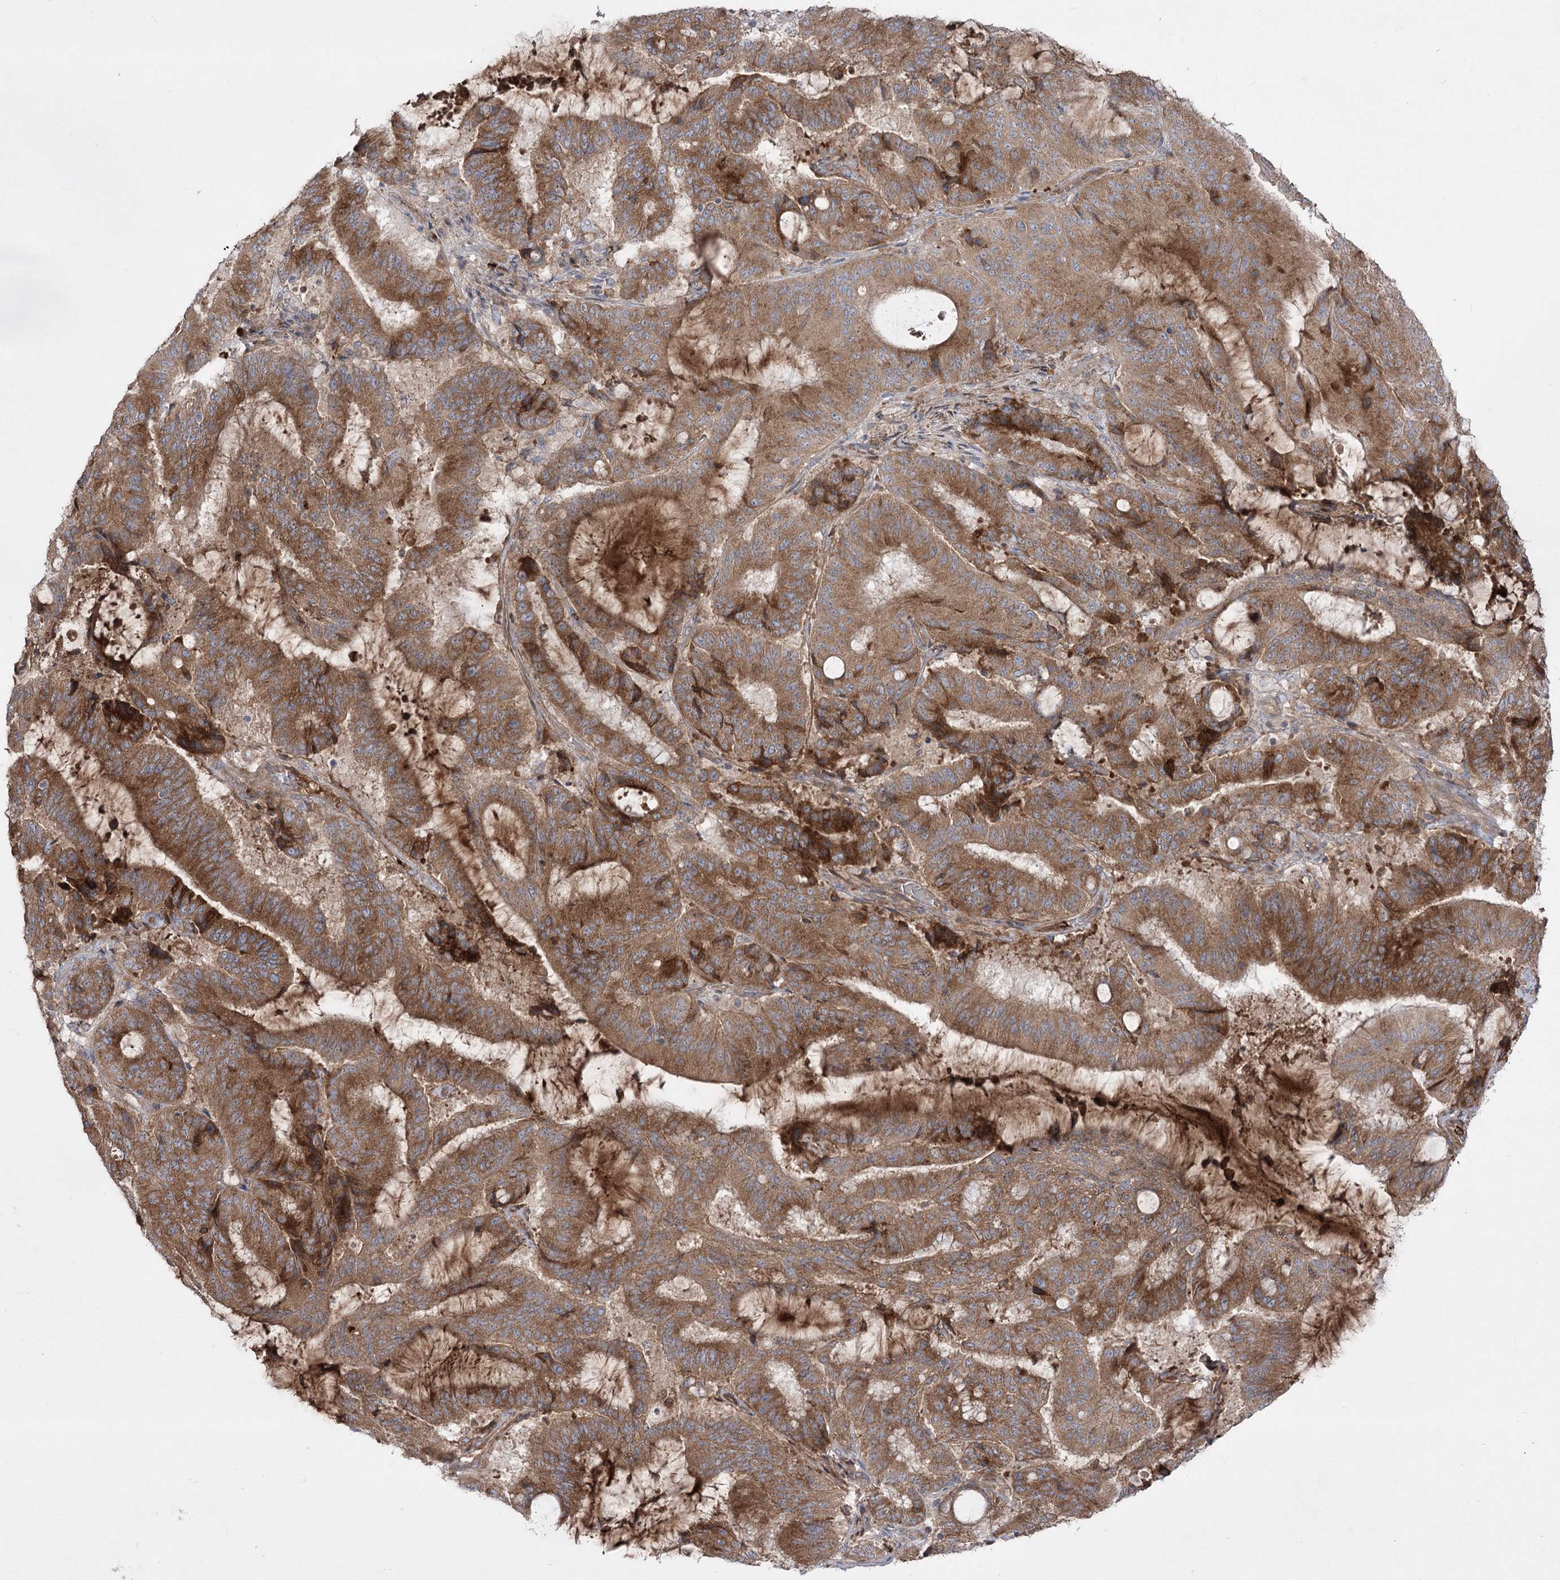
{"staining": {"intensity": "moderate", "quantity": ">75%", "location": "cytoplasmic/membranous"}, "tissue": "liver cancer", "cell_type": "Tumor cells", "image_type": "cancer", "snomed": [{"axis": "morphology", "description": "Normal tissue, NOS"}, {"axis": "morphology", "description": "Cholangiocarcinoma"}, {"axis": "topography", "description": "Liver"}, {"axis": "topography", "description": "Peripheral nerve tissue"}], "caption": "Immunohistochemical staining of cholangiocarcinoma (liver) shows medium levels of moderate cytoplasmic/membranous protein staining in about >75% of tumor cells.", "gene": "PLEKHA5", "patient": {"sex": "female", "age": 73}}